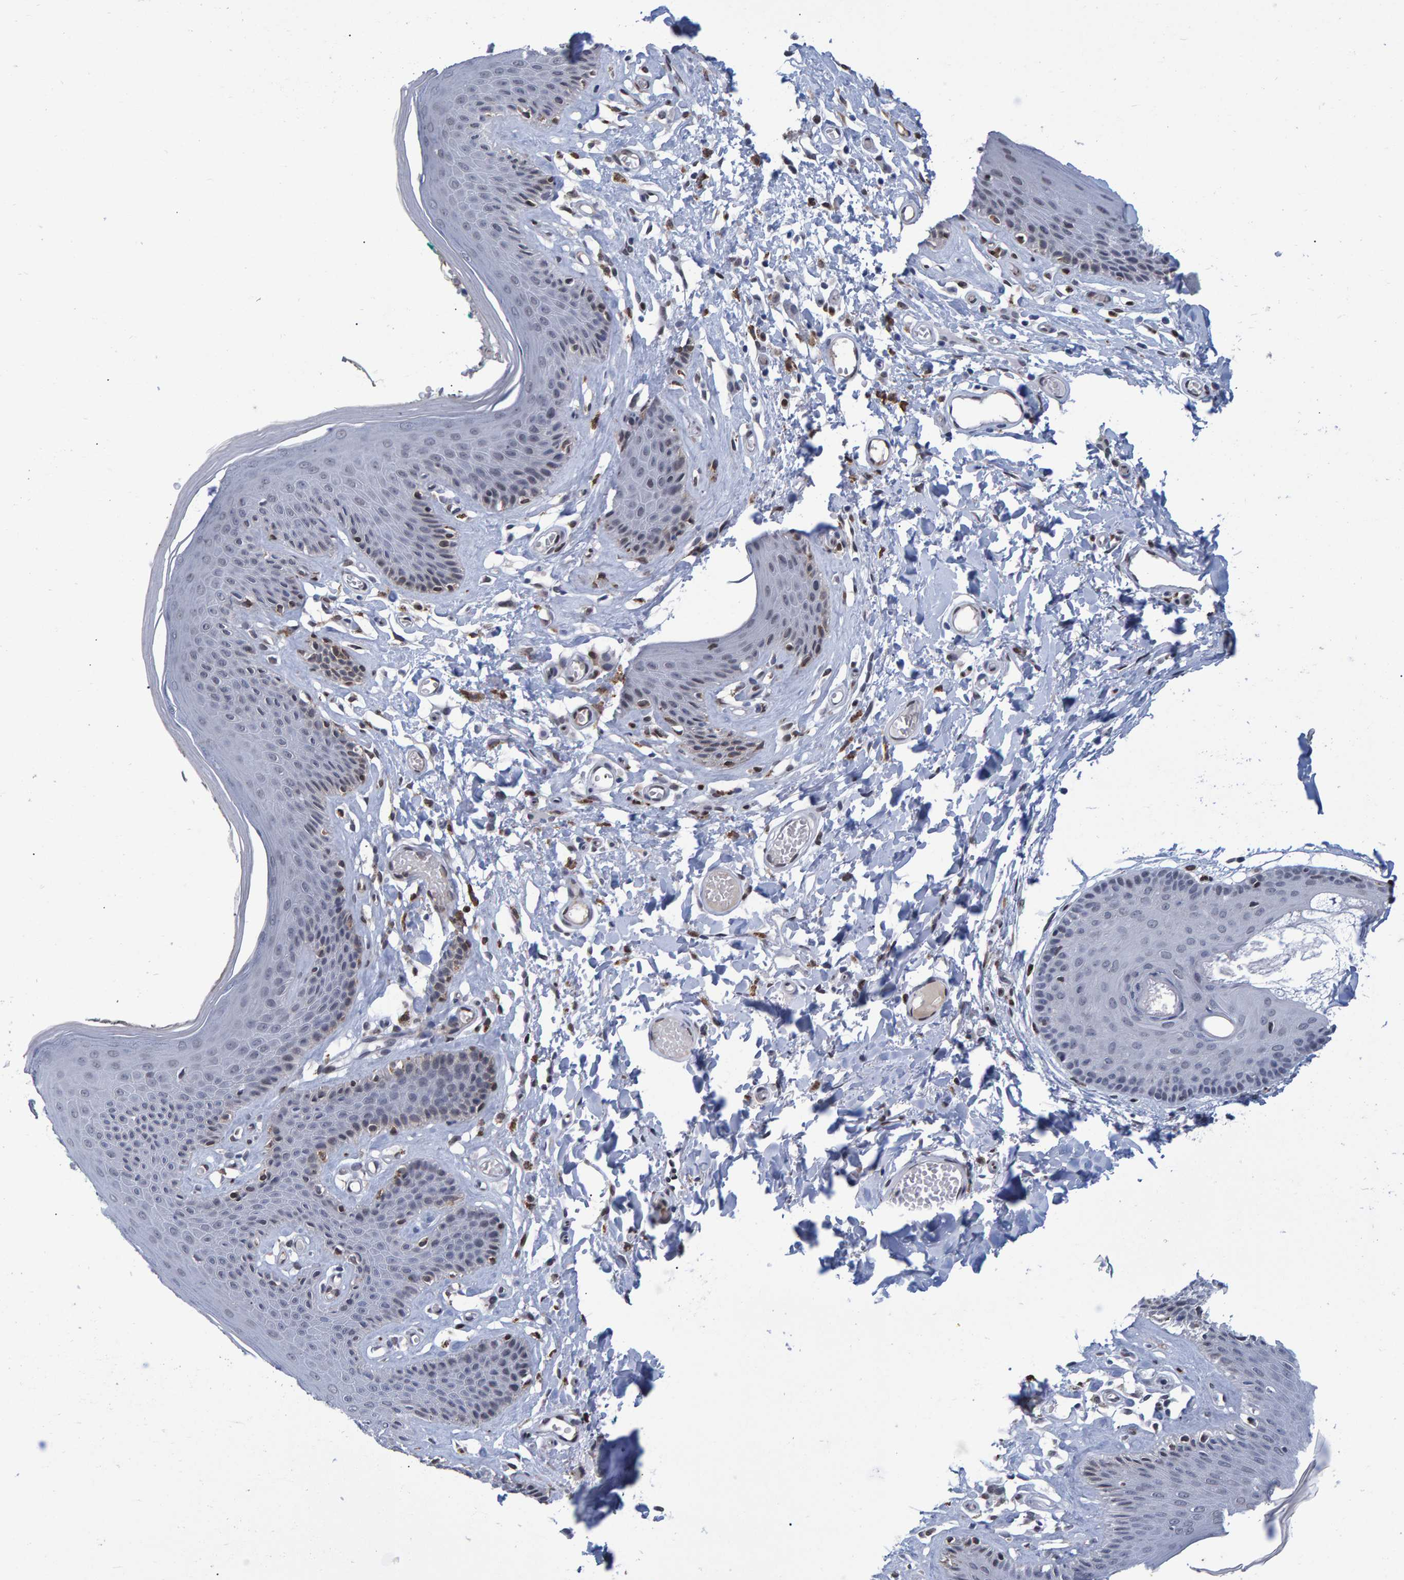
{"staining": {"intensity": "moderate", "quantity": "<25%", "location": "cytoplasmic/membranous"}, "tissue": "skin", "cell_type": "Epidermal cells", "image_type": "normal", "snomed": [{"axis": "morphology", "description": "Normal tissue, NOS"}, {"axis": "topography", "description": "Vulva"}], "caption": "Protein staining by immunohistochemistry reveals moderate cytoplasmic/membranous positivity in about <25% of epidermal cells in normal skin.", "gene": "QKI", "patient": {"sex": "female", "age": 73}}